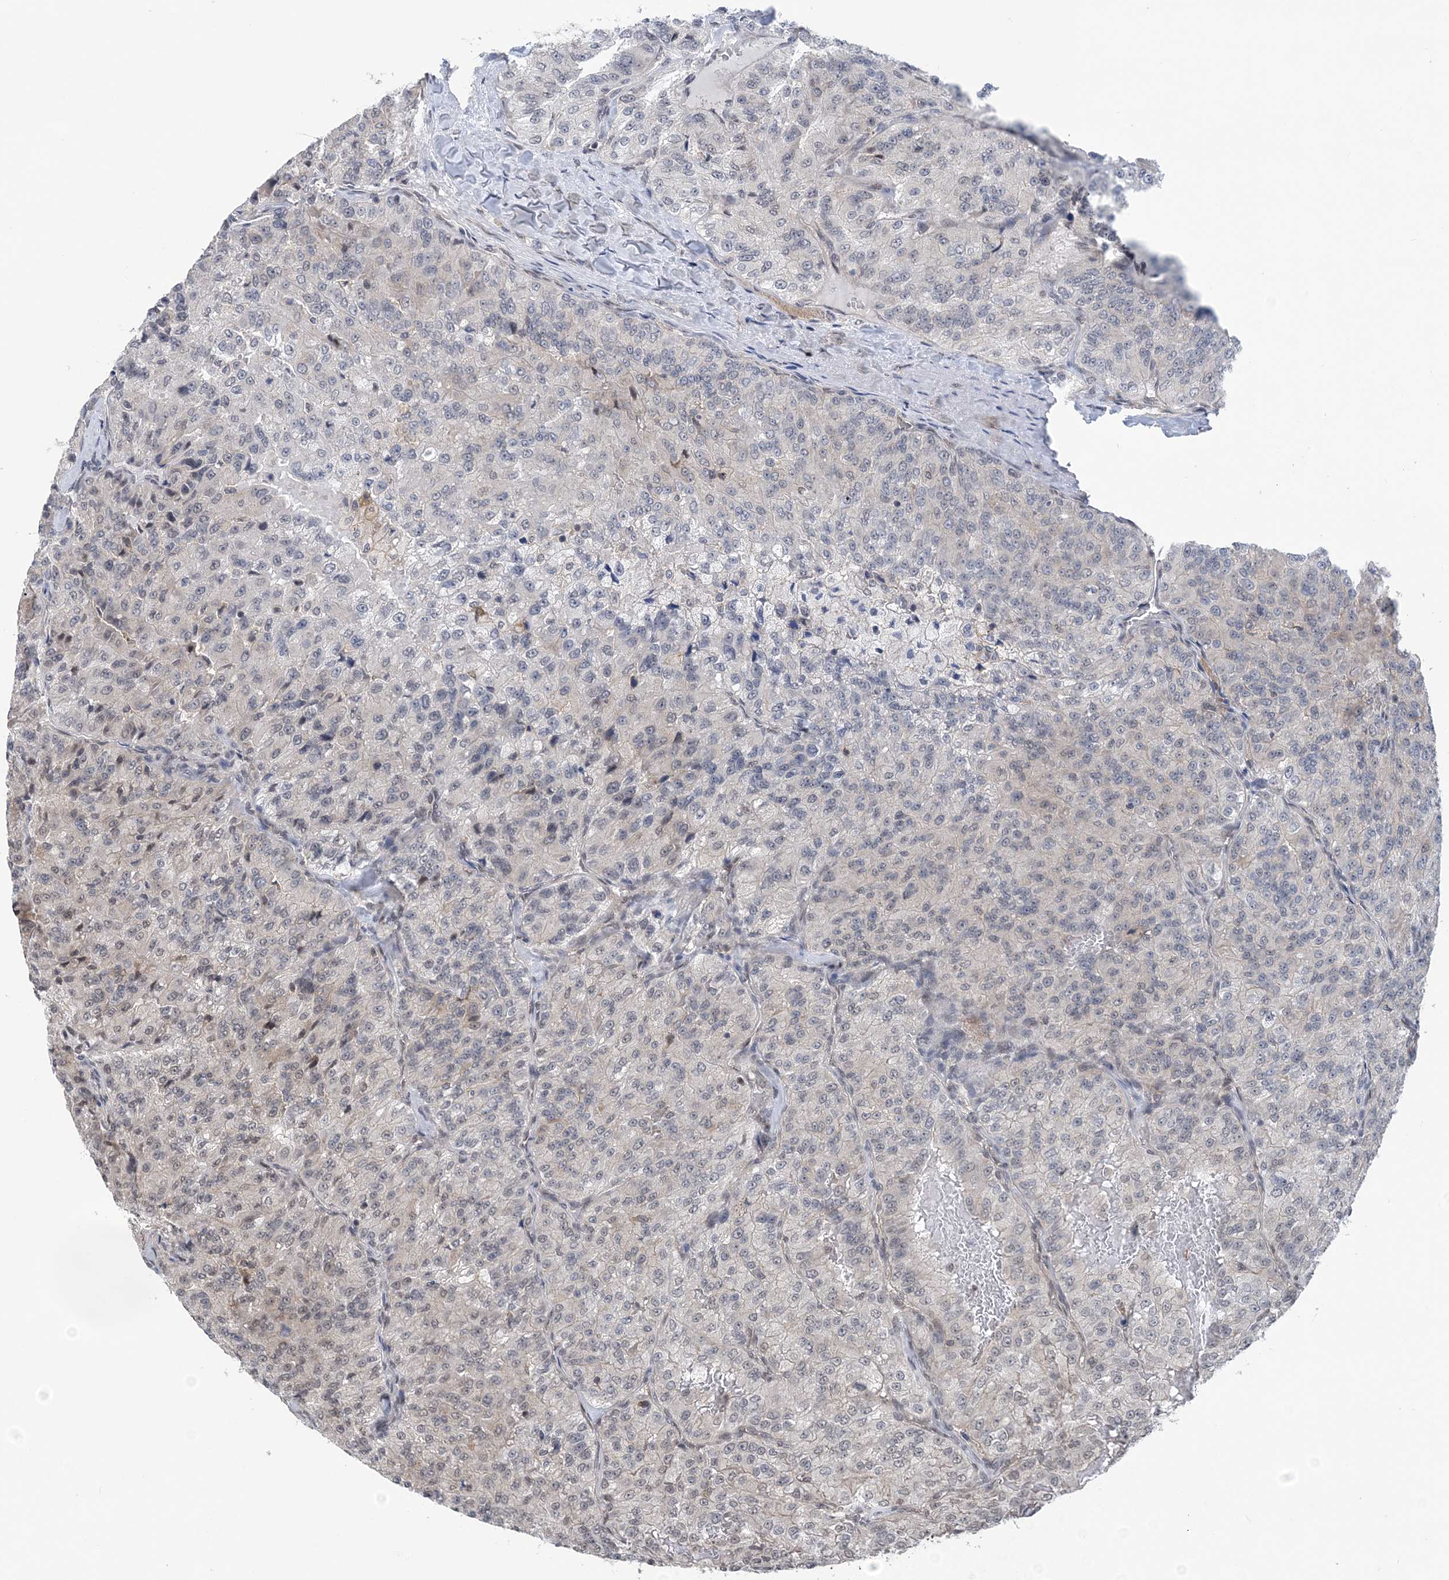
{"staining": {"intensity": "weak", "quantity": "25%-75%", "location": "nuclear"}, "tissue": "renal cancer", "cell_type": "Tumor cells", "image_type": "cancer", "snomed": [{"axis": "morphology", "description": "Adenocarcinoma, NOS"}, {"axis": "topography", "description": "Kidney"}], "caption": "A histopathology image of renal adenocarcinoma stained for a protein demonstrates weak nuclear brown staining in tumor cells.", "gene": "CCDC152", "patient": {"sex": "female", "age": 63}}